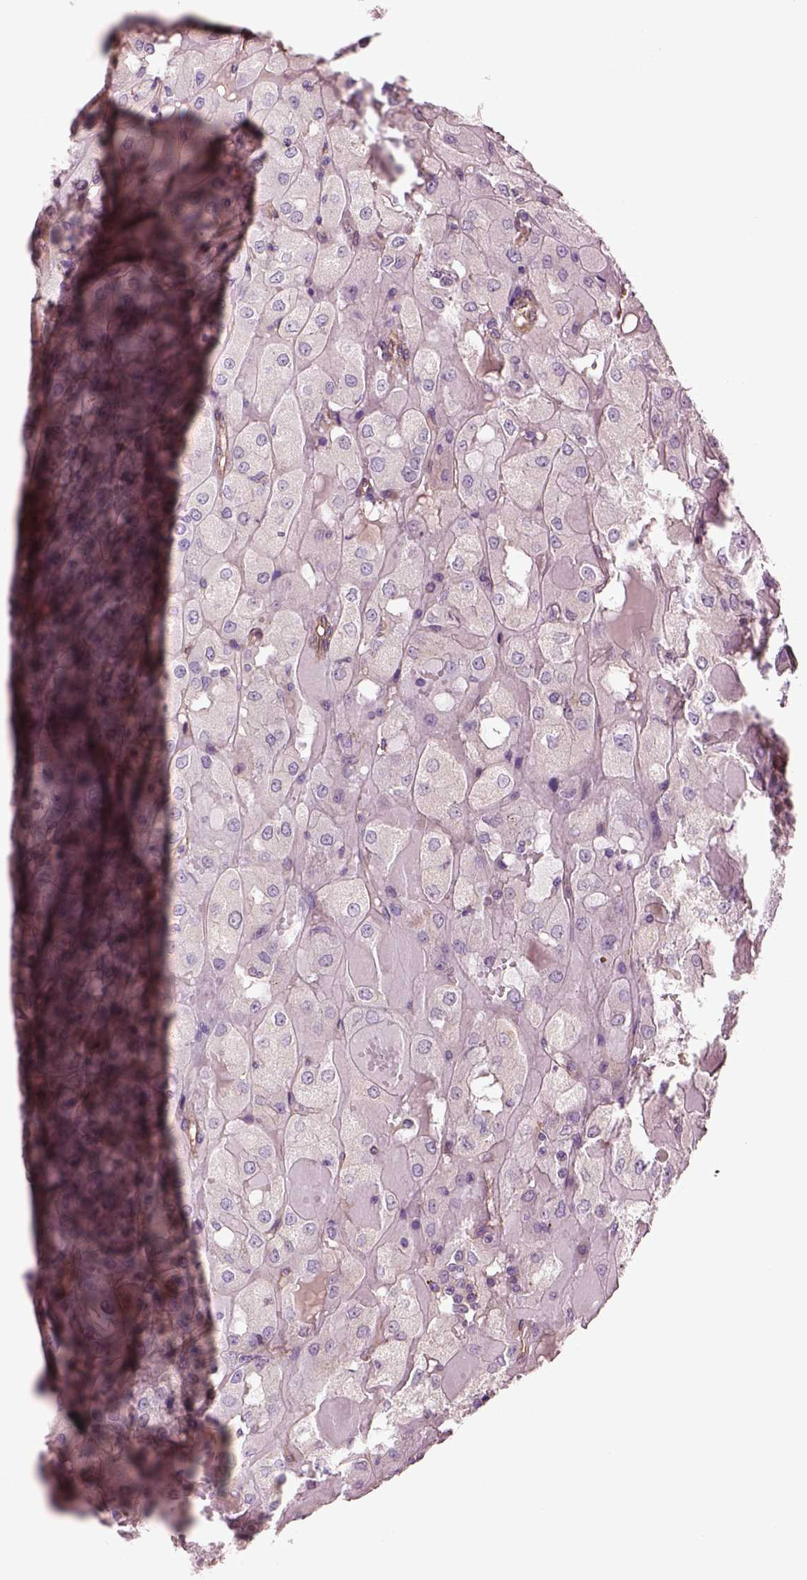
{"staining": {"intensity": "negative", "quantity": "none", "location": "none"}, "tissue": "renal cancer", "cell_type": "Tumor cells", "image_type": "cancer", "snomed": [{"axis": "morphology", "description": "Adenocarcinoma, NOS"}, {"axis": "topography", "description": "Kidney"}], "caption": "The IHC micrograph has no significant expression in tumor cells of renal adenocarcinoma tissue.", "gene": "HTR1B", "patient": {"sex": "male", "age": 72}}